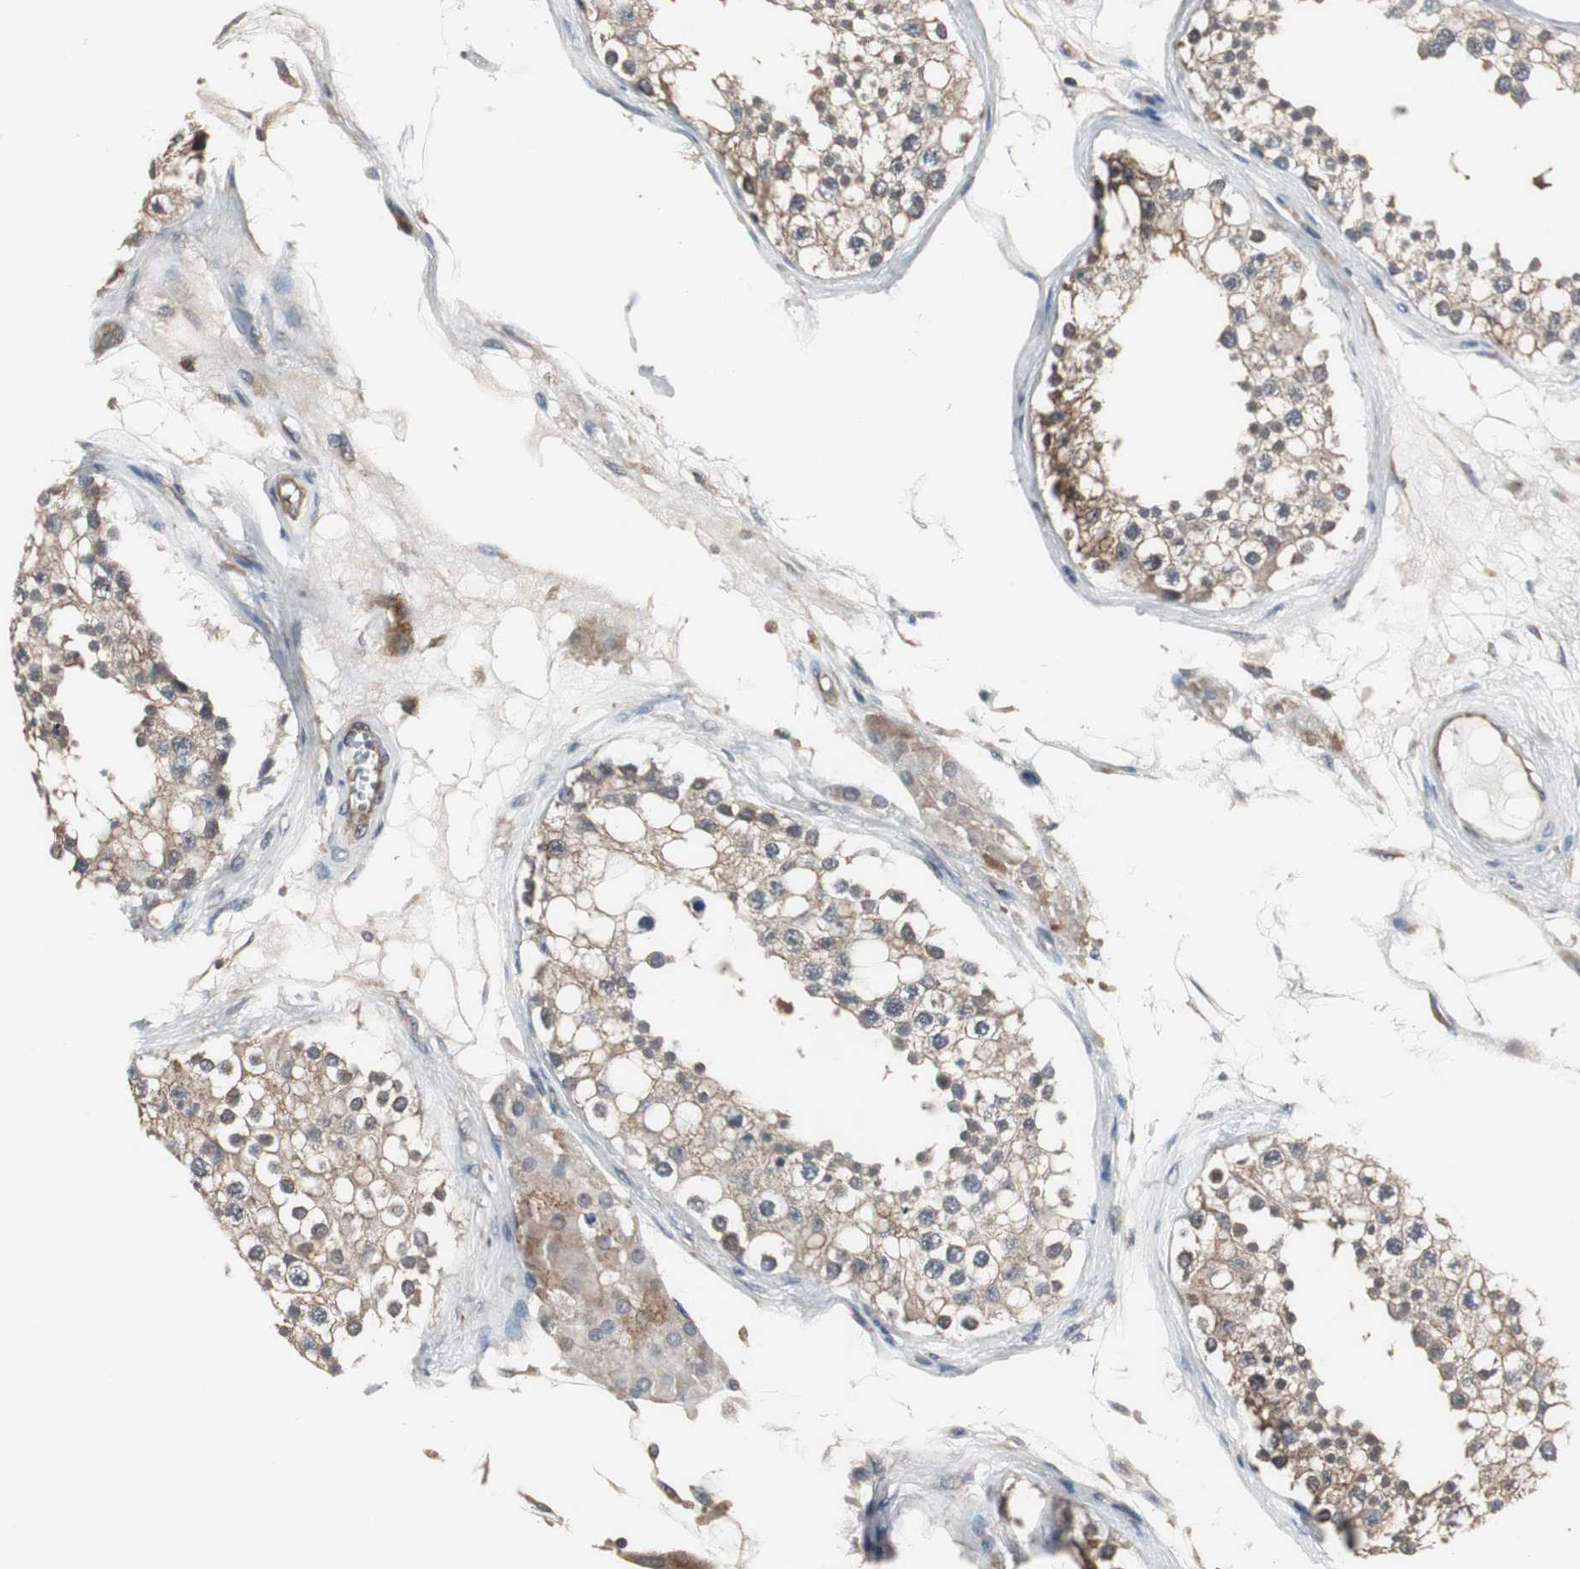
{"staining": {"intensity": "weak", "quantity": ">75%", "location": "cytoplasmic/membranous"}, "tissue": "testis", "cell_type": "Cells in seminiferous ducts", "image_type": "normal", "snomed": [{"axis": "morphology", "description": "Normal tissue, NOS"}, {"axis": "topography", "description": "Testis"}], "caption": "Immunohistochemical staining of unremarkable human testis shows low levels of weak cytoplasmic/membranous expression in about >75% of cells in seminiferous ducts.", "gene": "ZSCAN22", "patient": {"sex": "male", "age": 68}}